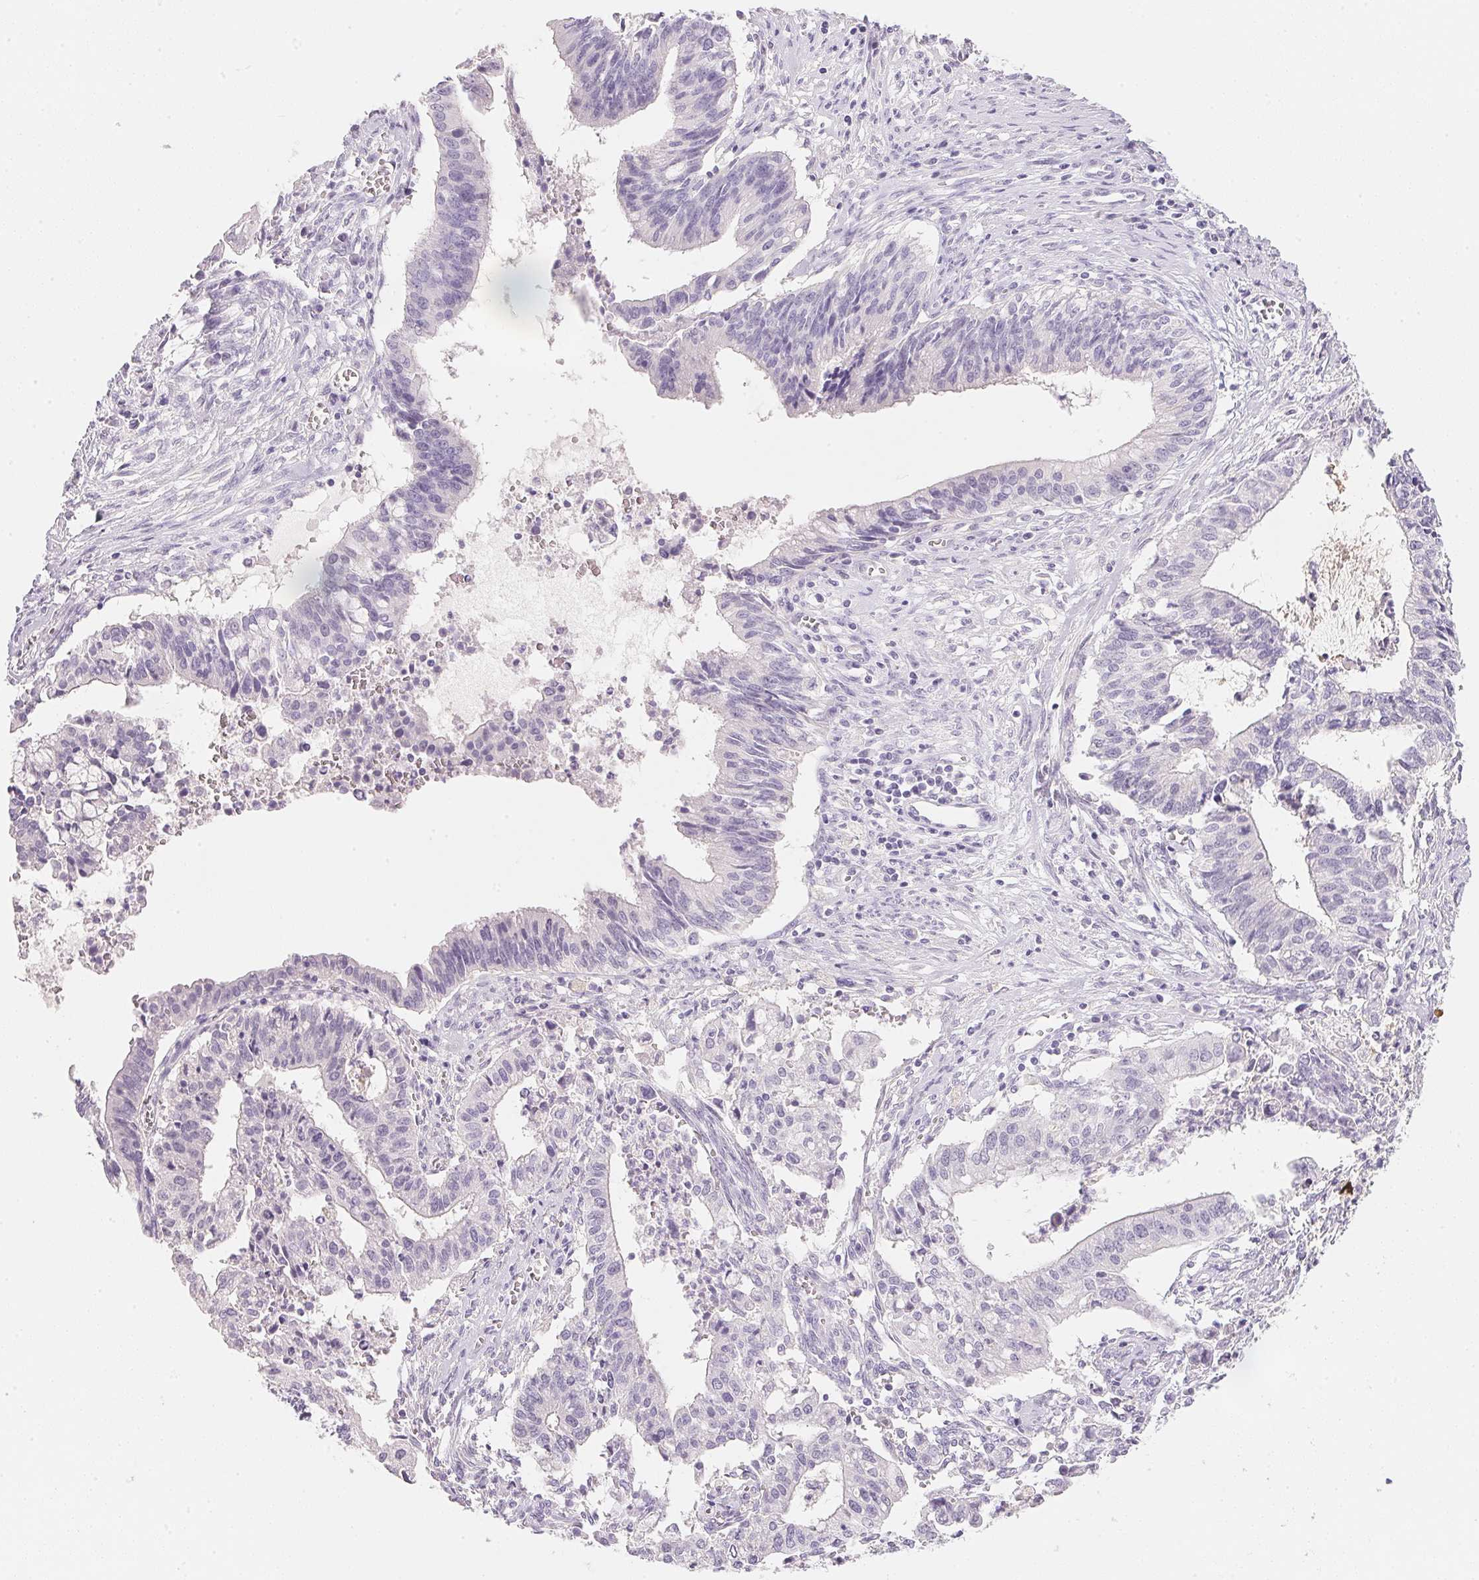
{"staining": {"intensity": "negative", "quantity": "none", "location": "none"}, "tissue": "cervical cancer", "cell_type": "Tumor cells", "image_type": "cancer", "snomed": [{"axis": "morphology", "description": "Adenocarcinoma, NOS"}, {"axis": "topography", "description": "Cervix"}], "caption": "Micrograph shows no significant protein positivity in tumor cells of cervical cancer. (DAB (3,3'-diaminobenzidine) immunohistochemistry (IHC) with hematoxylin counter stain).", "gene": "ACP3", "patient": {"sex": "female", "age": 44}}